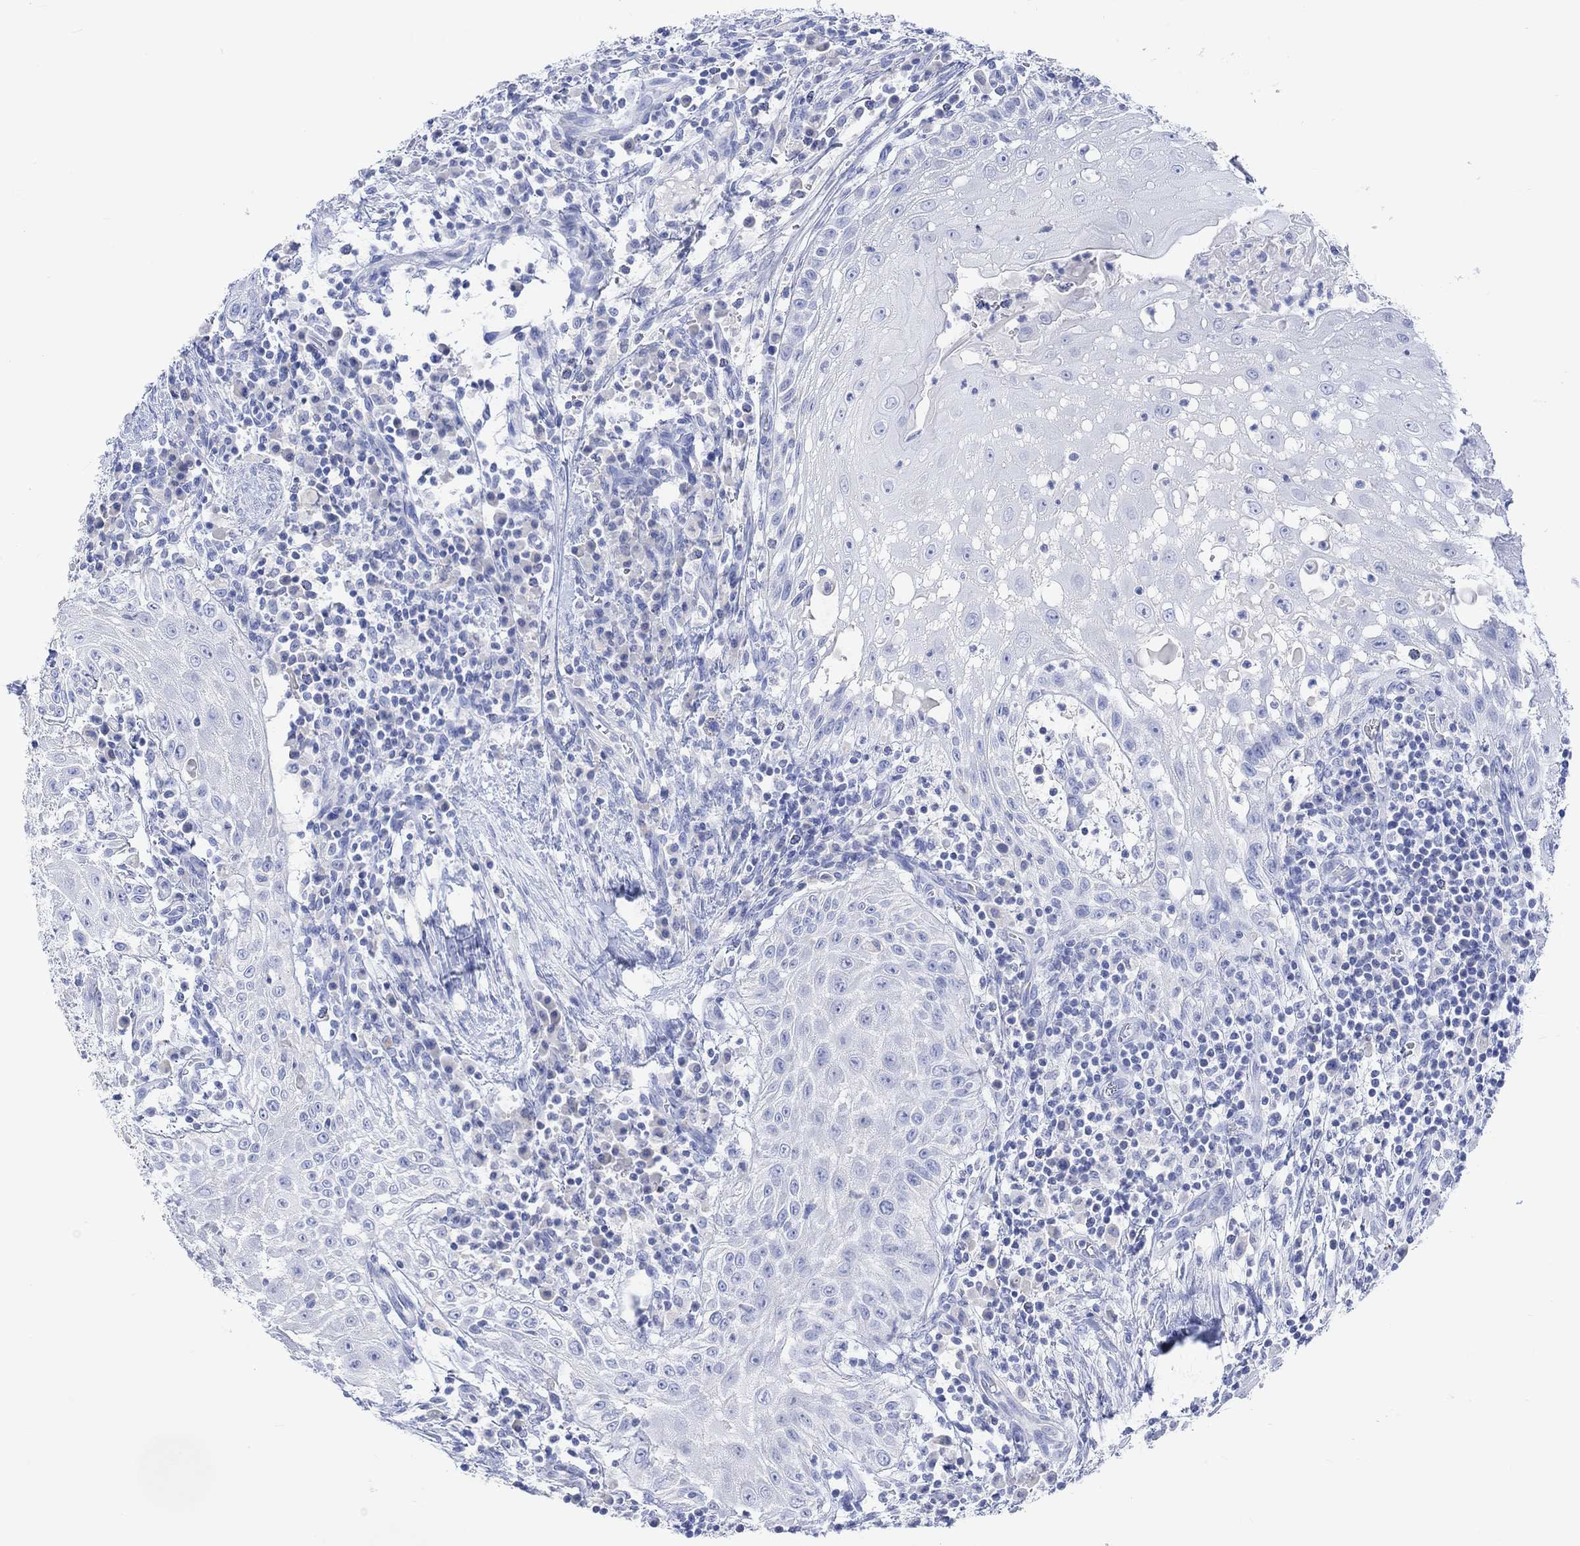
{"staining": {"intensity": "negative", "quantity": "none", "location": "none"}, "tissue": "head and neck cancer", "cell_type": "Tumor cells", "image_type": "cancer", "snomed": [{"axis": "morphology", "description": "Squamous cell carcinoma, NOS"}, {"axis": "topography", "description": "Oral tissue"}, {"axis": "topography", "description": "Head-Neck"}], "caption": "The immunohistochemistry (IHC) micrograph has no significant staining in tumor cells of squamous cell carcinoma (head and neck) tissue.", "gene": "CALCA", "patient": {"sex": "male", "age": 58}}